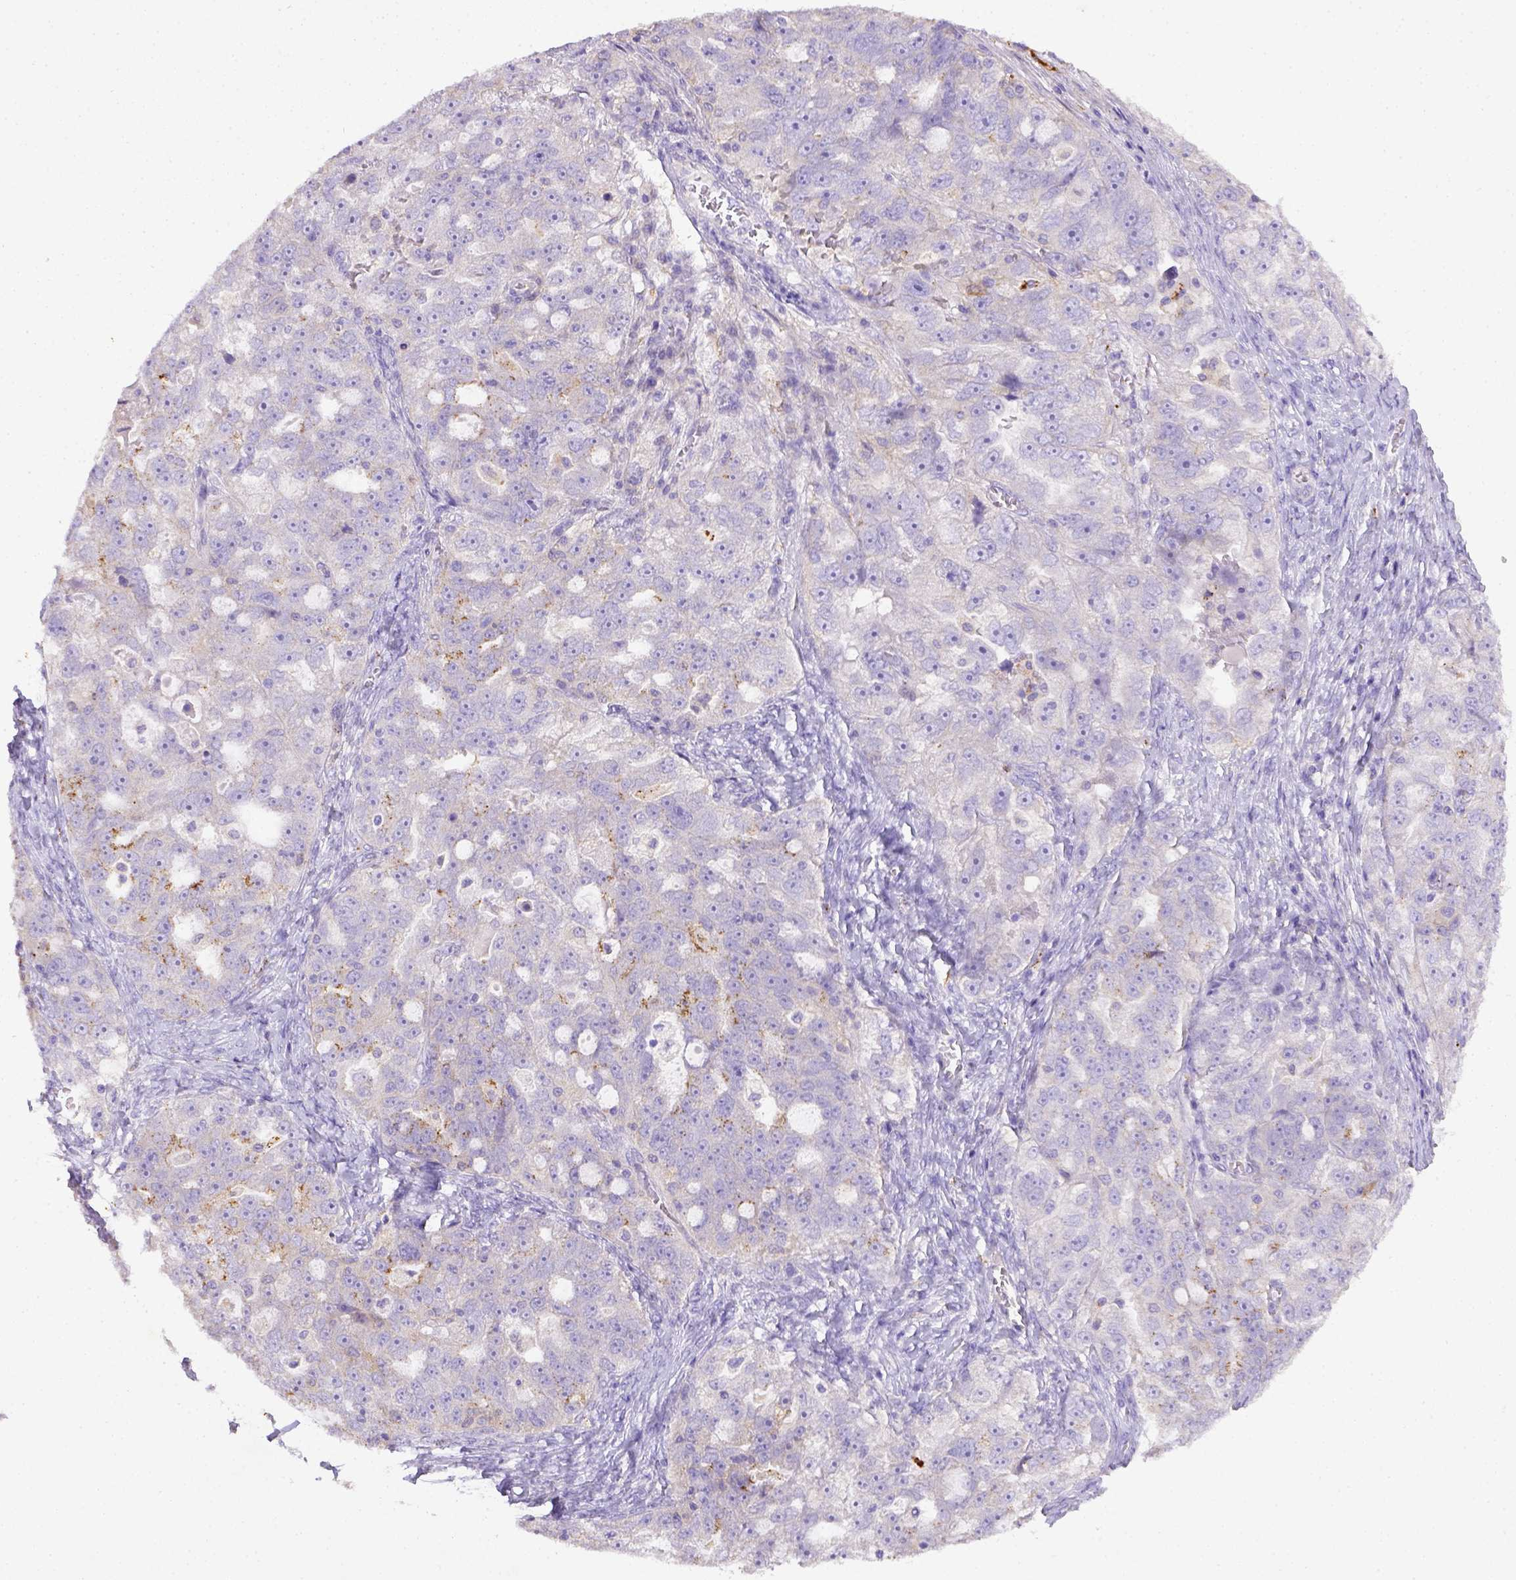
{"staining": {"intensity": "weak", "quantity": "<25%", "location": "cytoplasmic/membranous"}, "tissue": "ovarian cancer", "cell_type": "Tumor cells", "image_type": "cancer", "snomed": [{"axis": "morphology", "description": "Cystadenocarcinoma, serous, NOS"}, {"axis": "topography", "description": "Ovary"}], "caption": "Tumor cells show no significant positivity in serous cystadenocarcinoma (ovarian).", "gene": "CD40", "patient": {"sex": "female", "age": 51}}